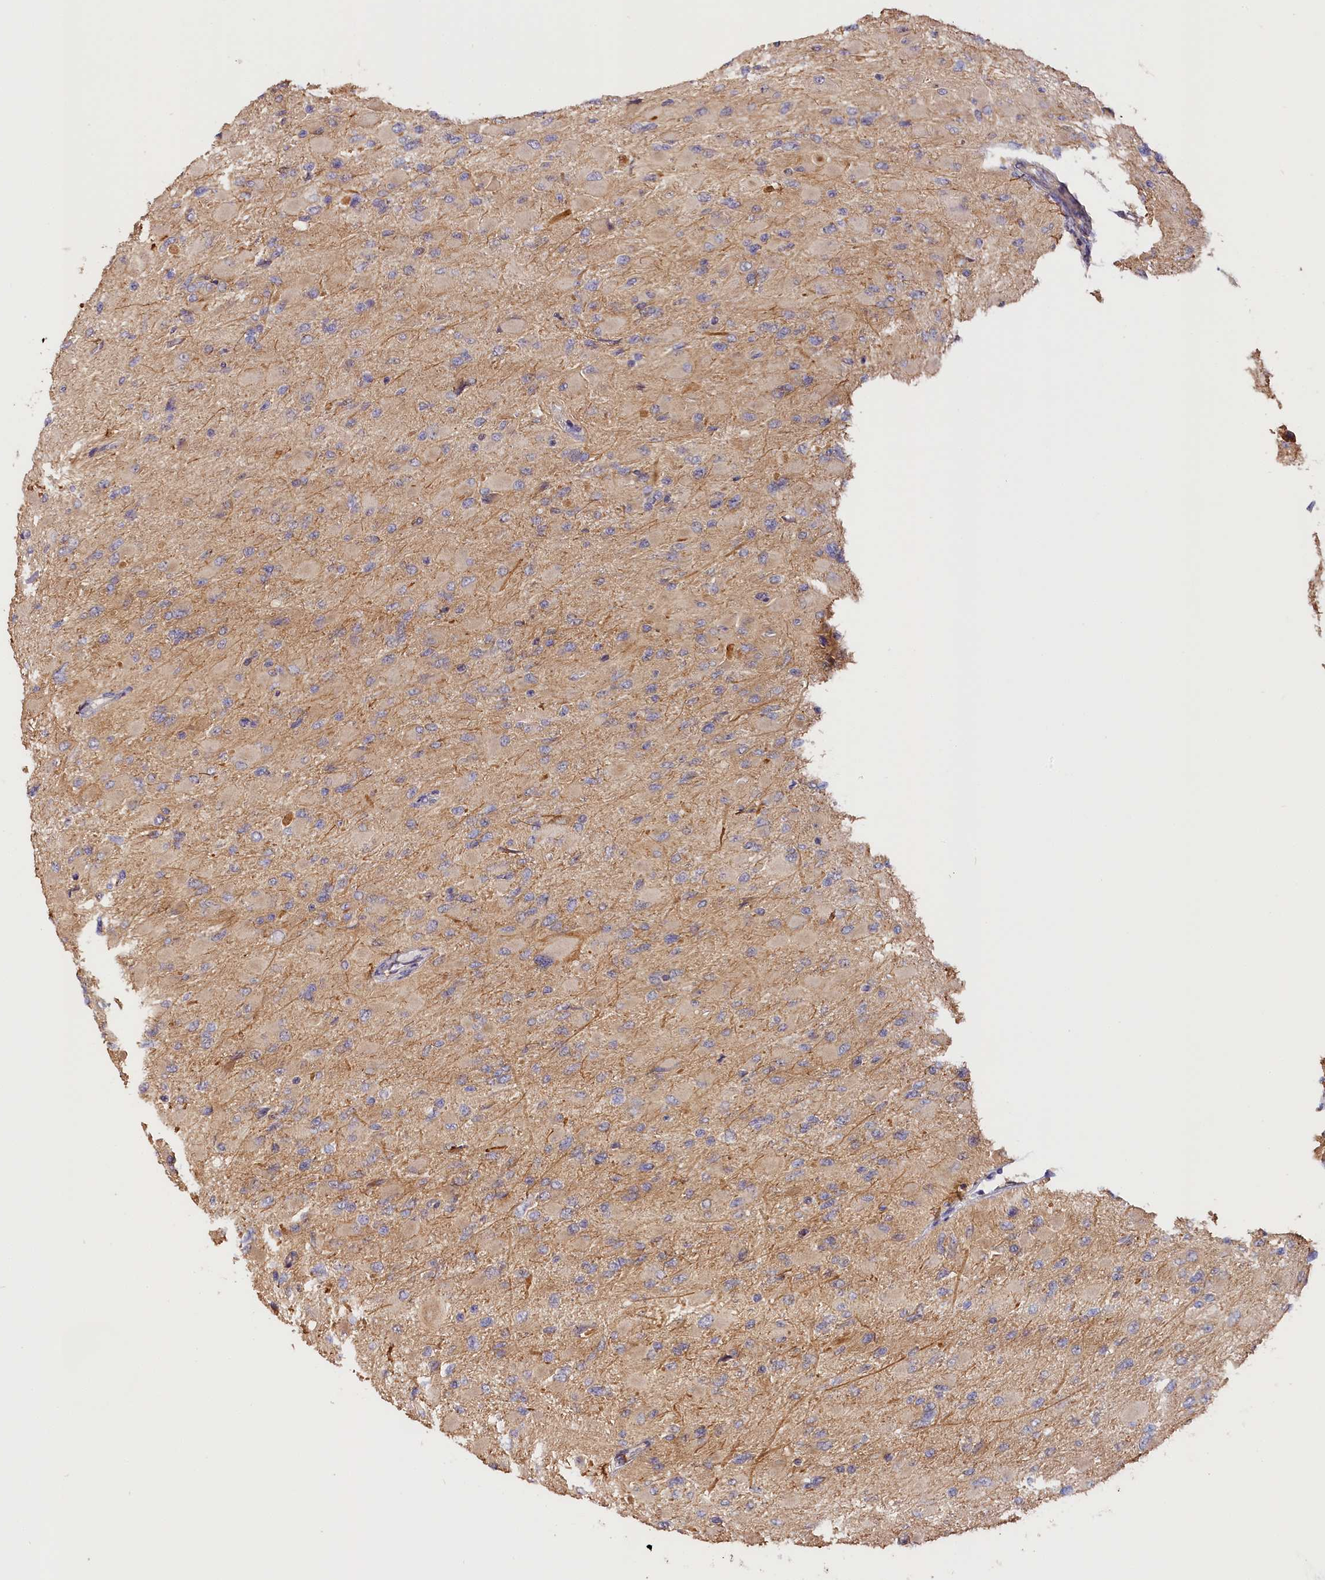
{"staining": {"intensity": "negative", "quantity": "none", "location": "none"}, "tissue": "glioma", "cell_type": "Tumor cells", "image_type": "cancer", "snomed": [{"axis": "morphology", "description": "Glioma, malignant, High grade"}, {"axis": "topography", "description": "Cerebral cortex"}], "caption": "Tumor cells are negative for protein expression in human malignant glioma (high-grade).", "gene": "KATNB1", "patient": {"sex": "female", "age": 36}}